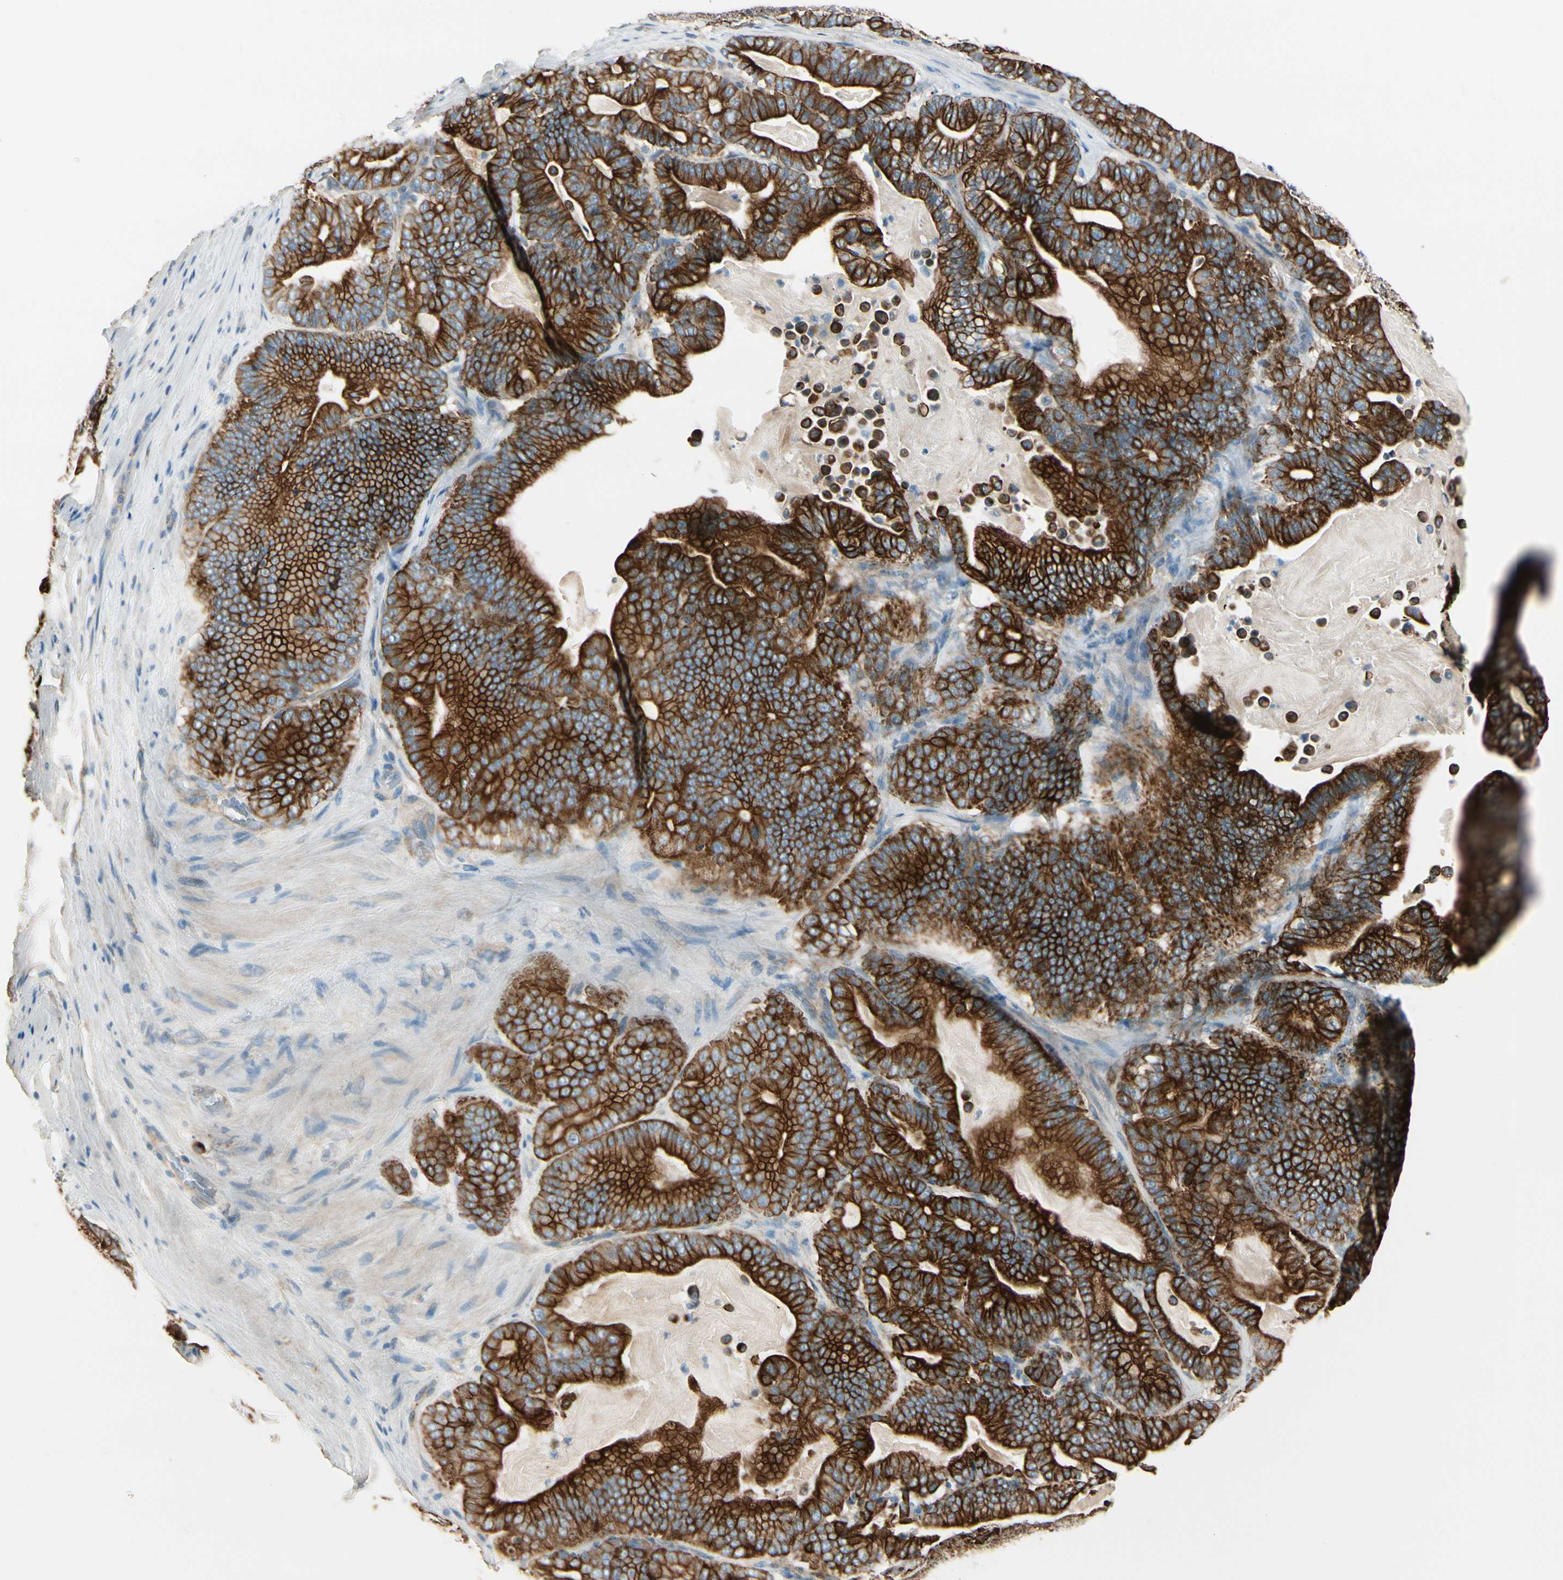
{"staining": {"intensity": "strong", "quantity": ">75%", "location": "cytoplasmic/membranous"}, "tissue": "pancreatic cancer", "cell_type": "Tumor cells", "image_type": "cancer", "snomed": [{"axis": "morphology", "description": "Adenocarcinoma, NOS"}, {"axis": "topography", "description": "Pancreas"}], "caption": "IHC (DAB (3,3'-diaminobenzidine)) staining of pancreatic cancer exhibits strong cytoplasmic/membranous protein expression in about >75% of tumor cells. (DAB IHC with brightfield microscopy, high magnification).", "gene": "DUSP12", "patient": {"sex": "male", "age": 63}}